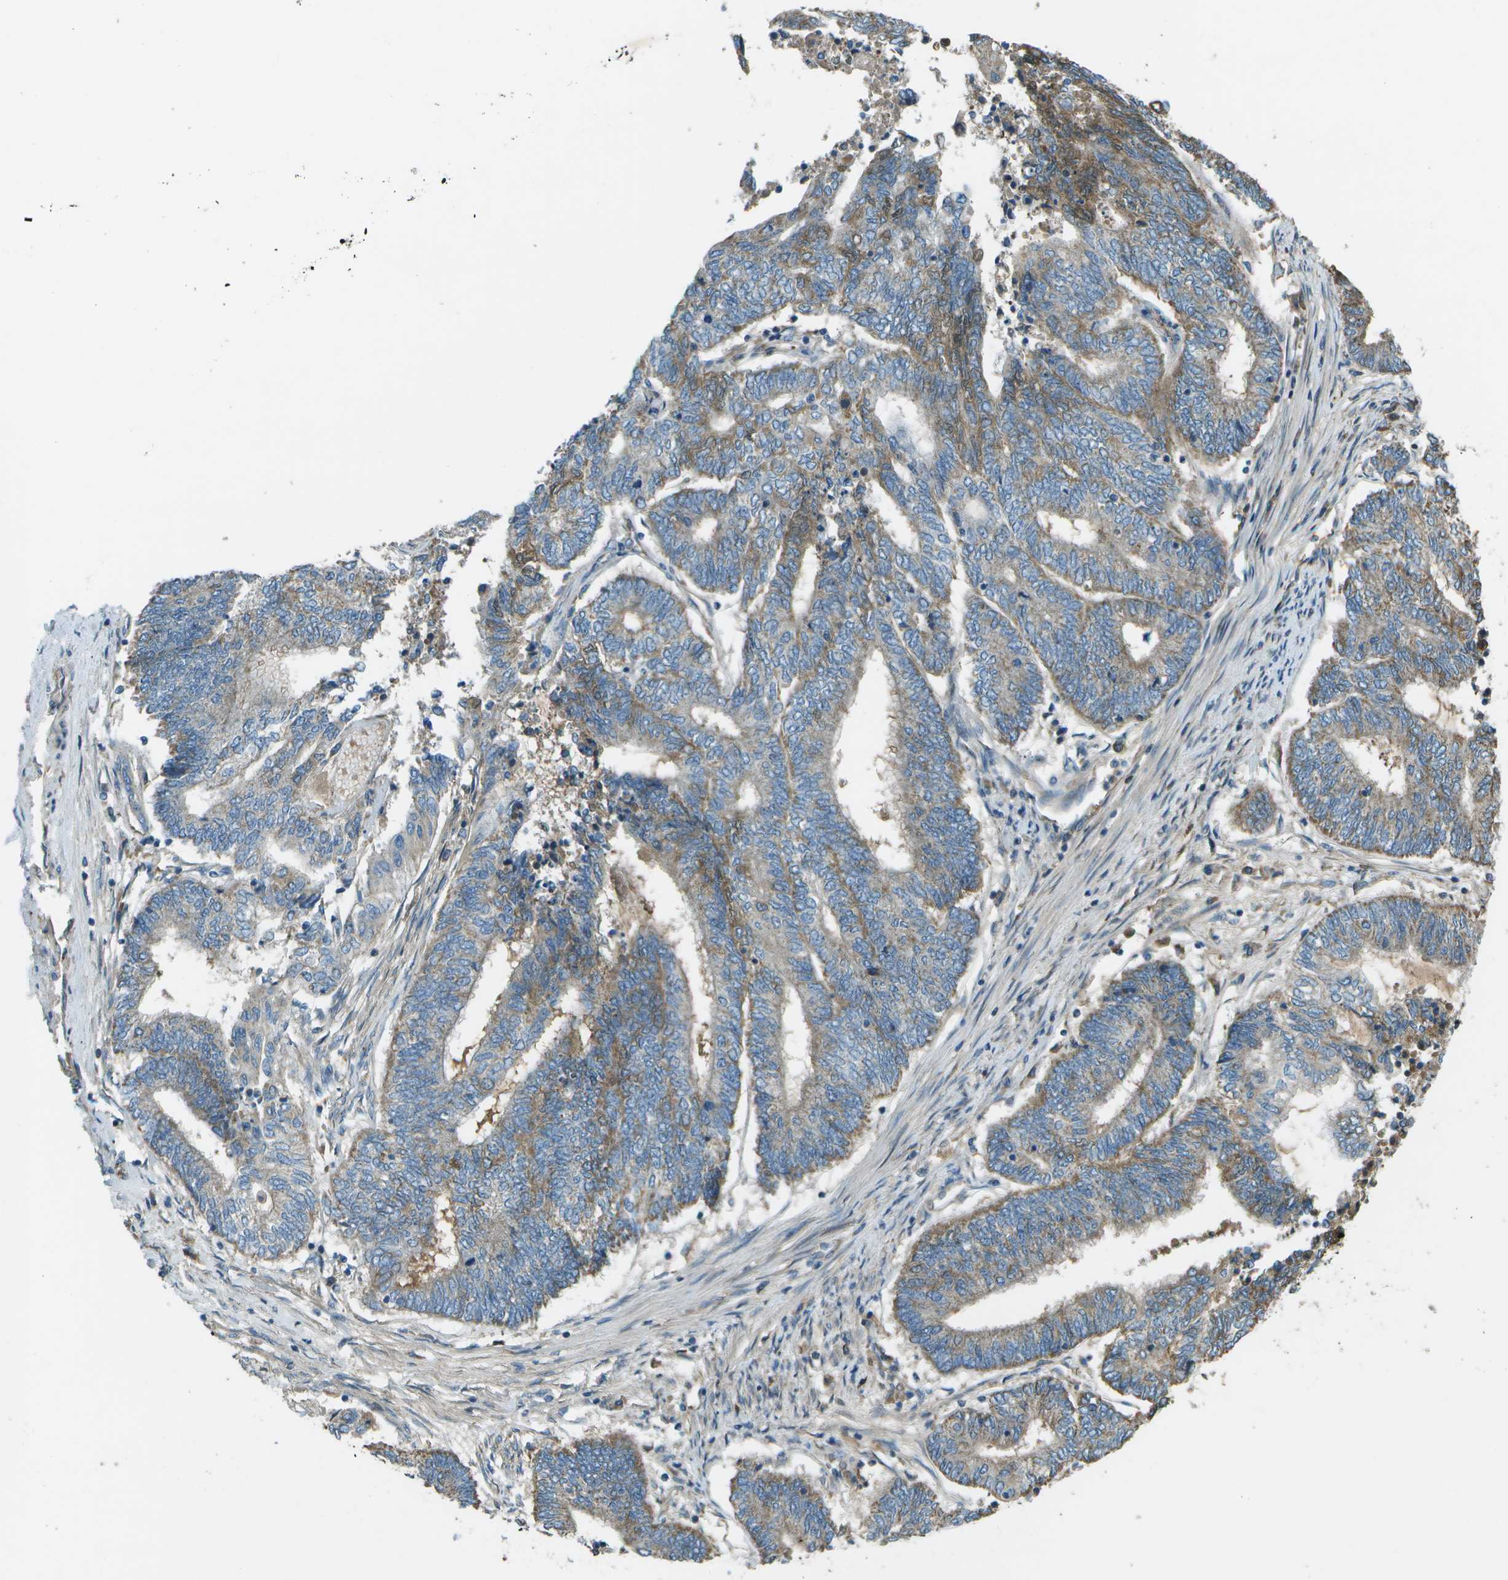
{"staining": {"intensity": "moderate", "quantity": "25%-75%", "location": "cytoplasmic/membranous"}, "tissue": "endometrial cancer", "cell_type": "Tumor cells", "image_type": "cancer", "snomed": [{"axis": "morphology", "description": "Adenocarcinoma, NOS"}, {"axis": "topography", "description": "Uterus"}, {"axis": "topography", "description": "Endometrium"}], "caption": "A high-resolution micrograph shows immunohistochemistry staining of endometrial cancer (adenocarcinoma), which exhibits moderate cytoplasmic/membranous expression in approximately 25%-75% of tumor cells.", "gene": "PXYLP1", "patient": {"sex": "female", "age": 70}}